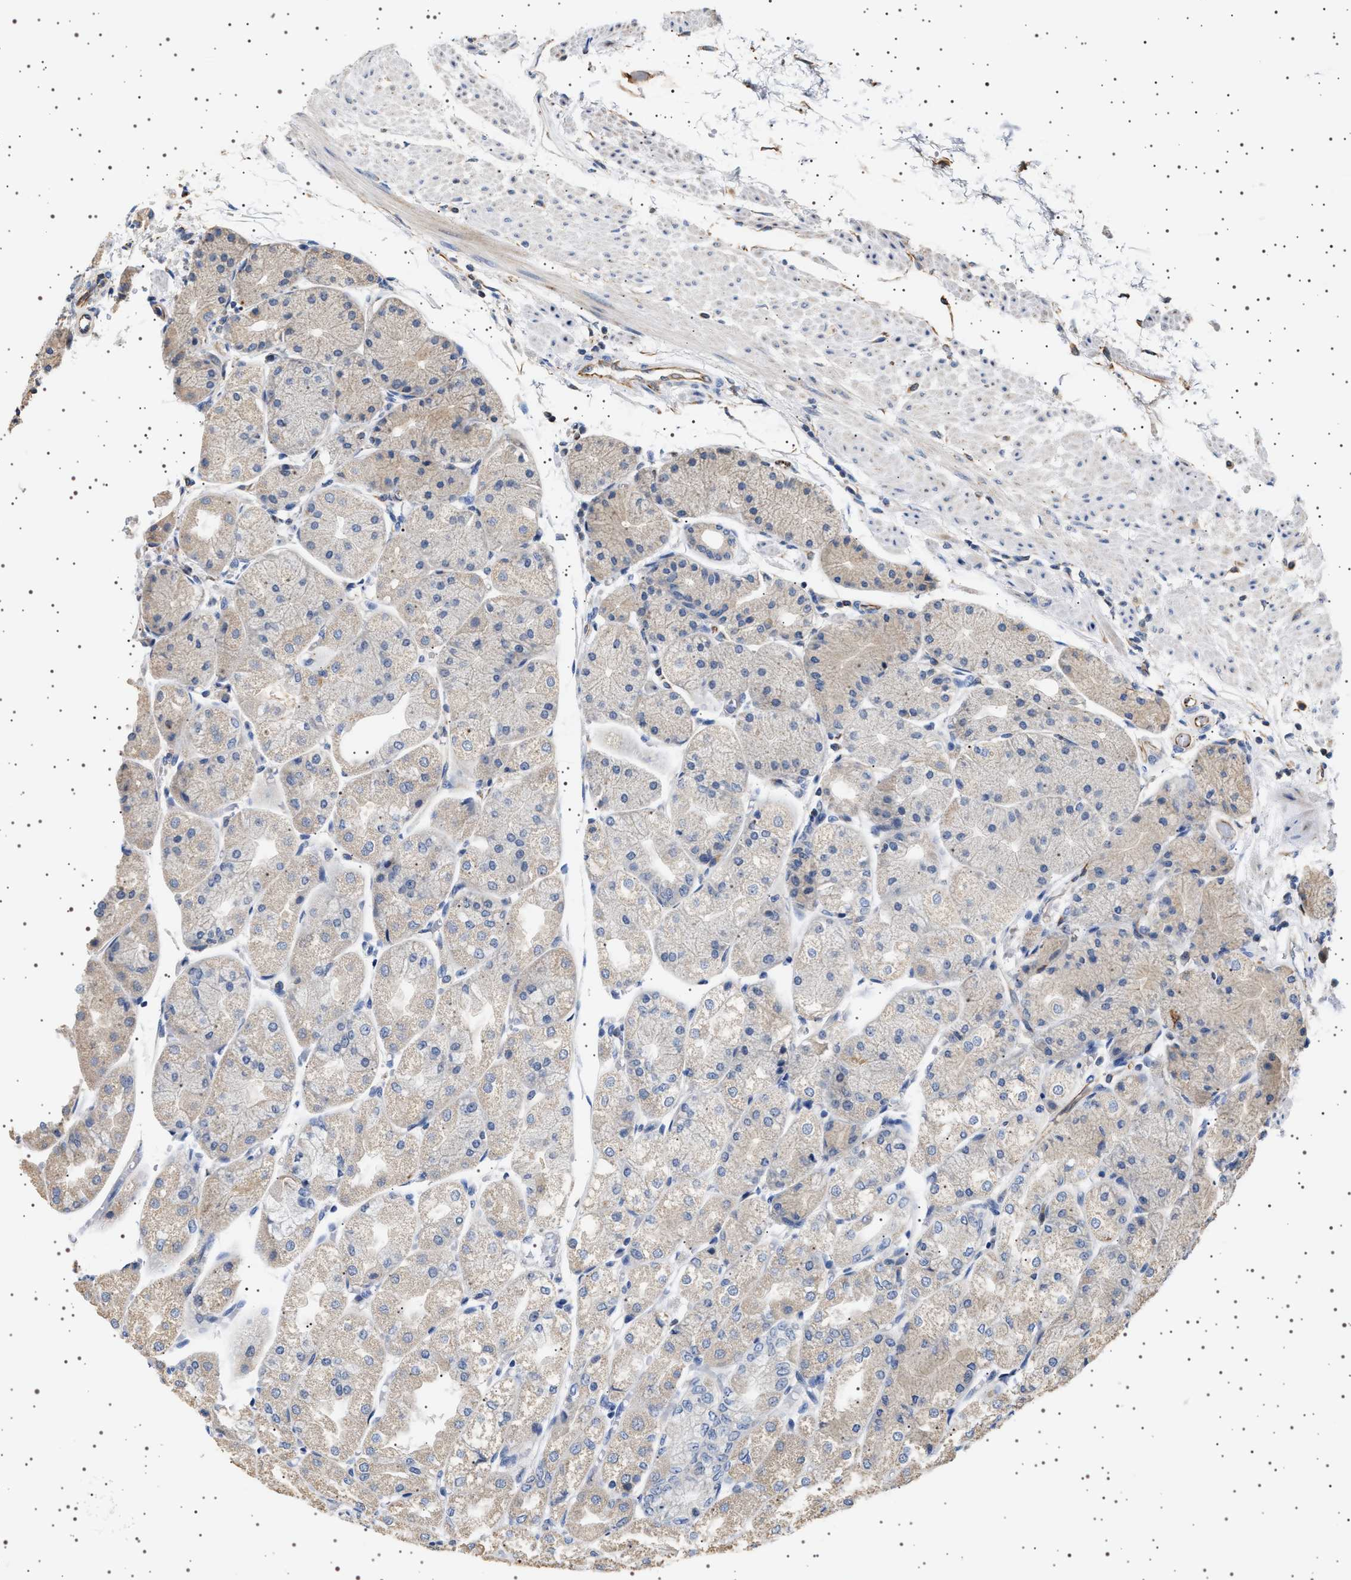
{"staining": {"intensity": "weak", "quantity": "<25%", "location": "cytoplasmic/membranous"}, "tissue": "stomach", "cell_type": "Glandular cells", "image_type": "normal", "snomed": [{"axis": "morphology", "description": "Normal tissue, NOS"}, {"axis": "topography", "description": "Stomach, upper"}], "caption": "An immunohistochemistry micrograph of normal stomach is shown. There is no staining in glandular cells of stomach. (DAB immunohistochemistry (IHC), high magnification).", "gene": "TRUB2", "patient": {"sex": "male", "age": 72}}